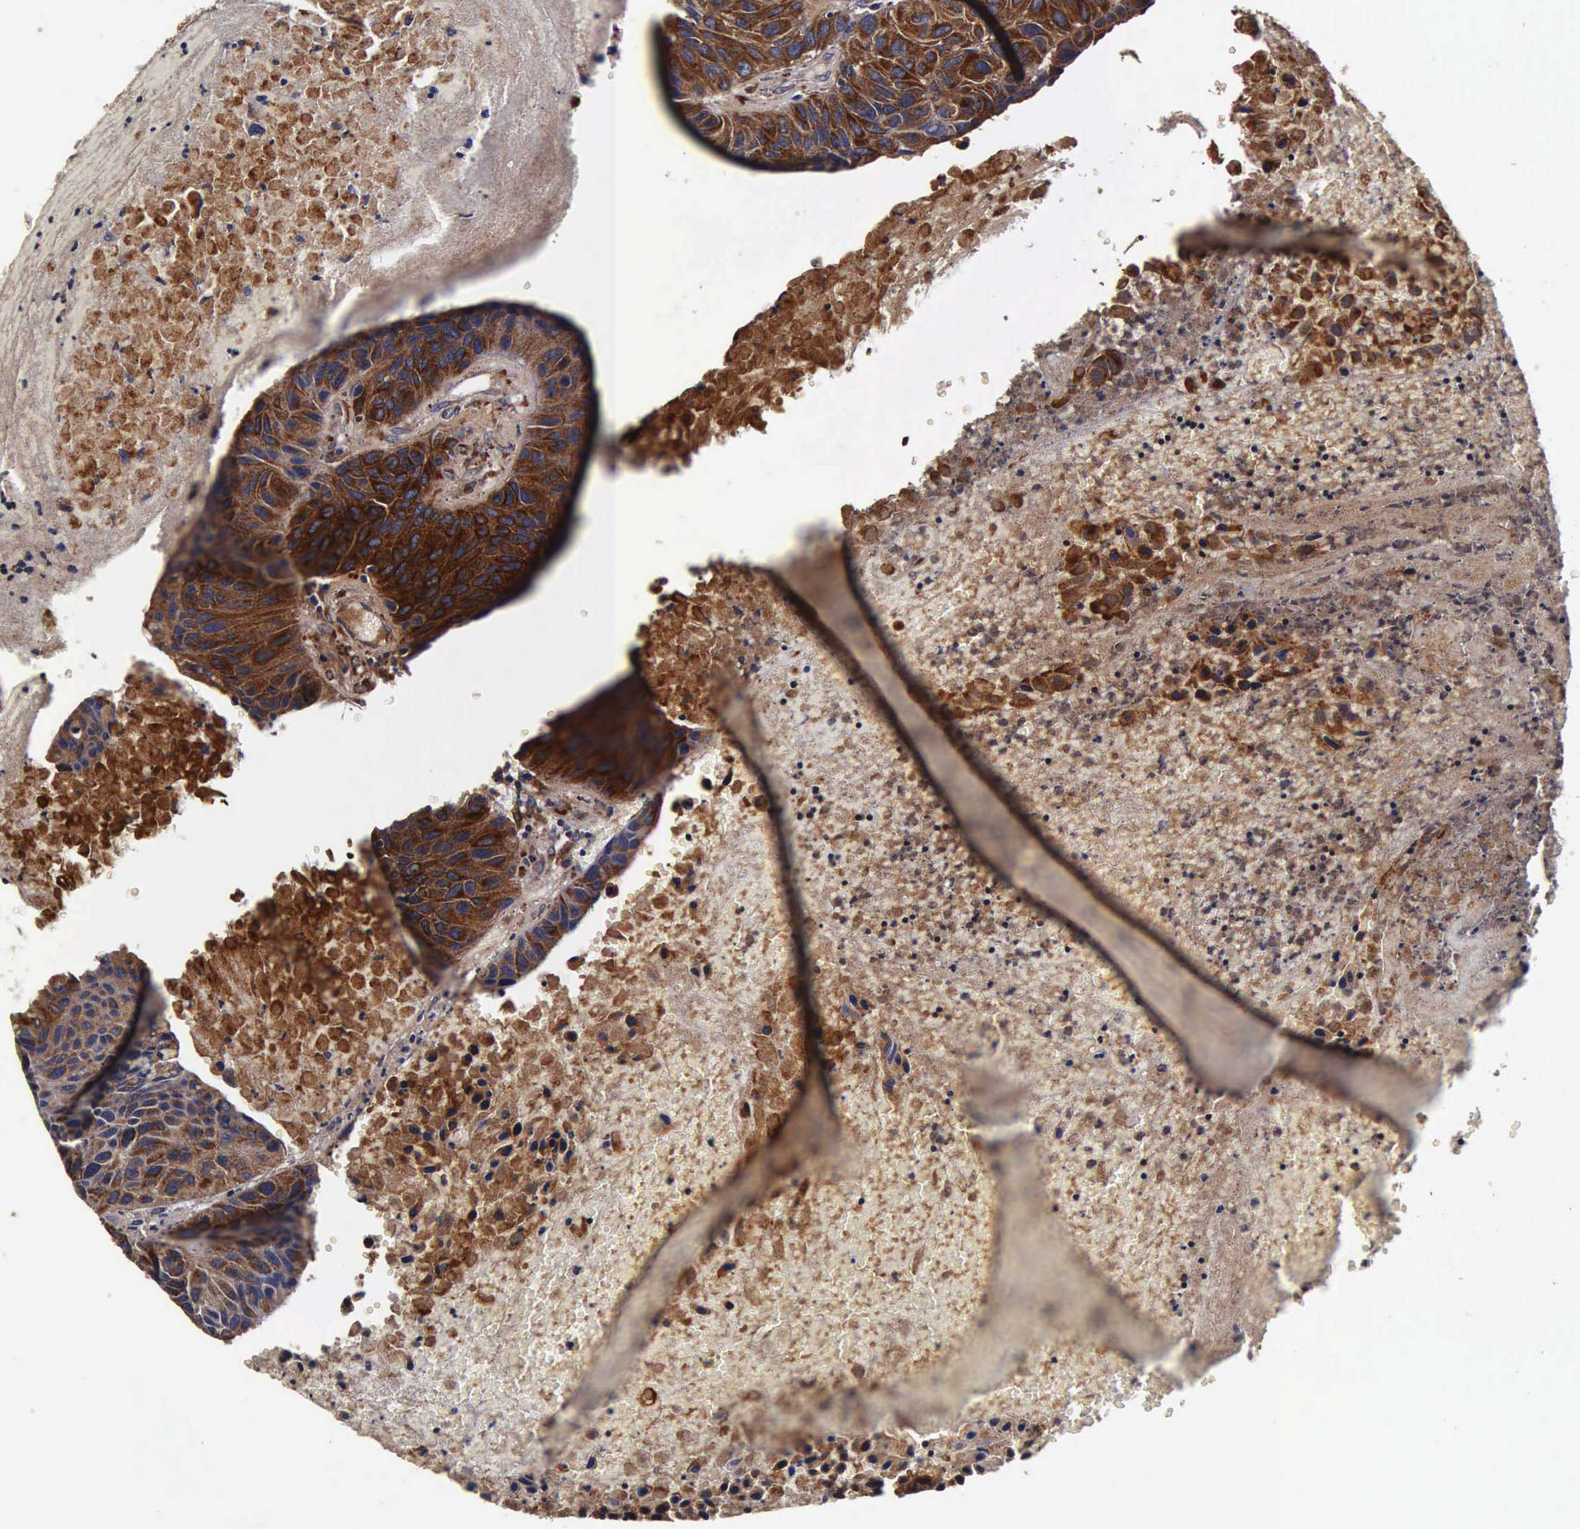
{"staining": {"intensity": "strong", "quantity": ">75%", "location": "cytoplasmic/membranous"}, "tissue": "urothelial cancer", "cell_type": "Tumor cells", "image_type": "cancer", "snomed": [{"axis": "morphology", "description": "Urothelial carcinoma, High grade"}, {"axis": "topography", "description": "Urinary bladder"}], "caption": "IHC photomicrograph of human urothelial cancer stained for a protein (brown), which exhibits high levels of strong cytoplasmic/membranous expression in approximately >75% of tumor cells.", "gene": "CST3", "patient": {"sex": "male", "age": 66}}